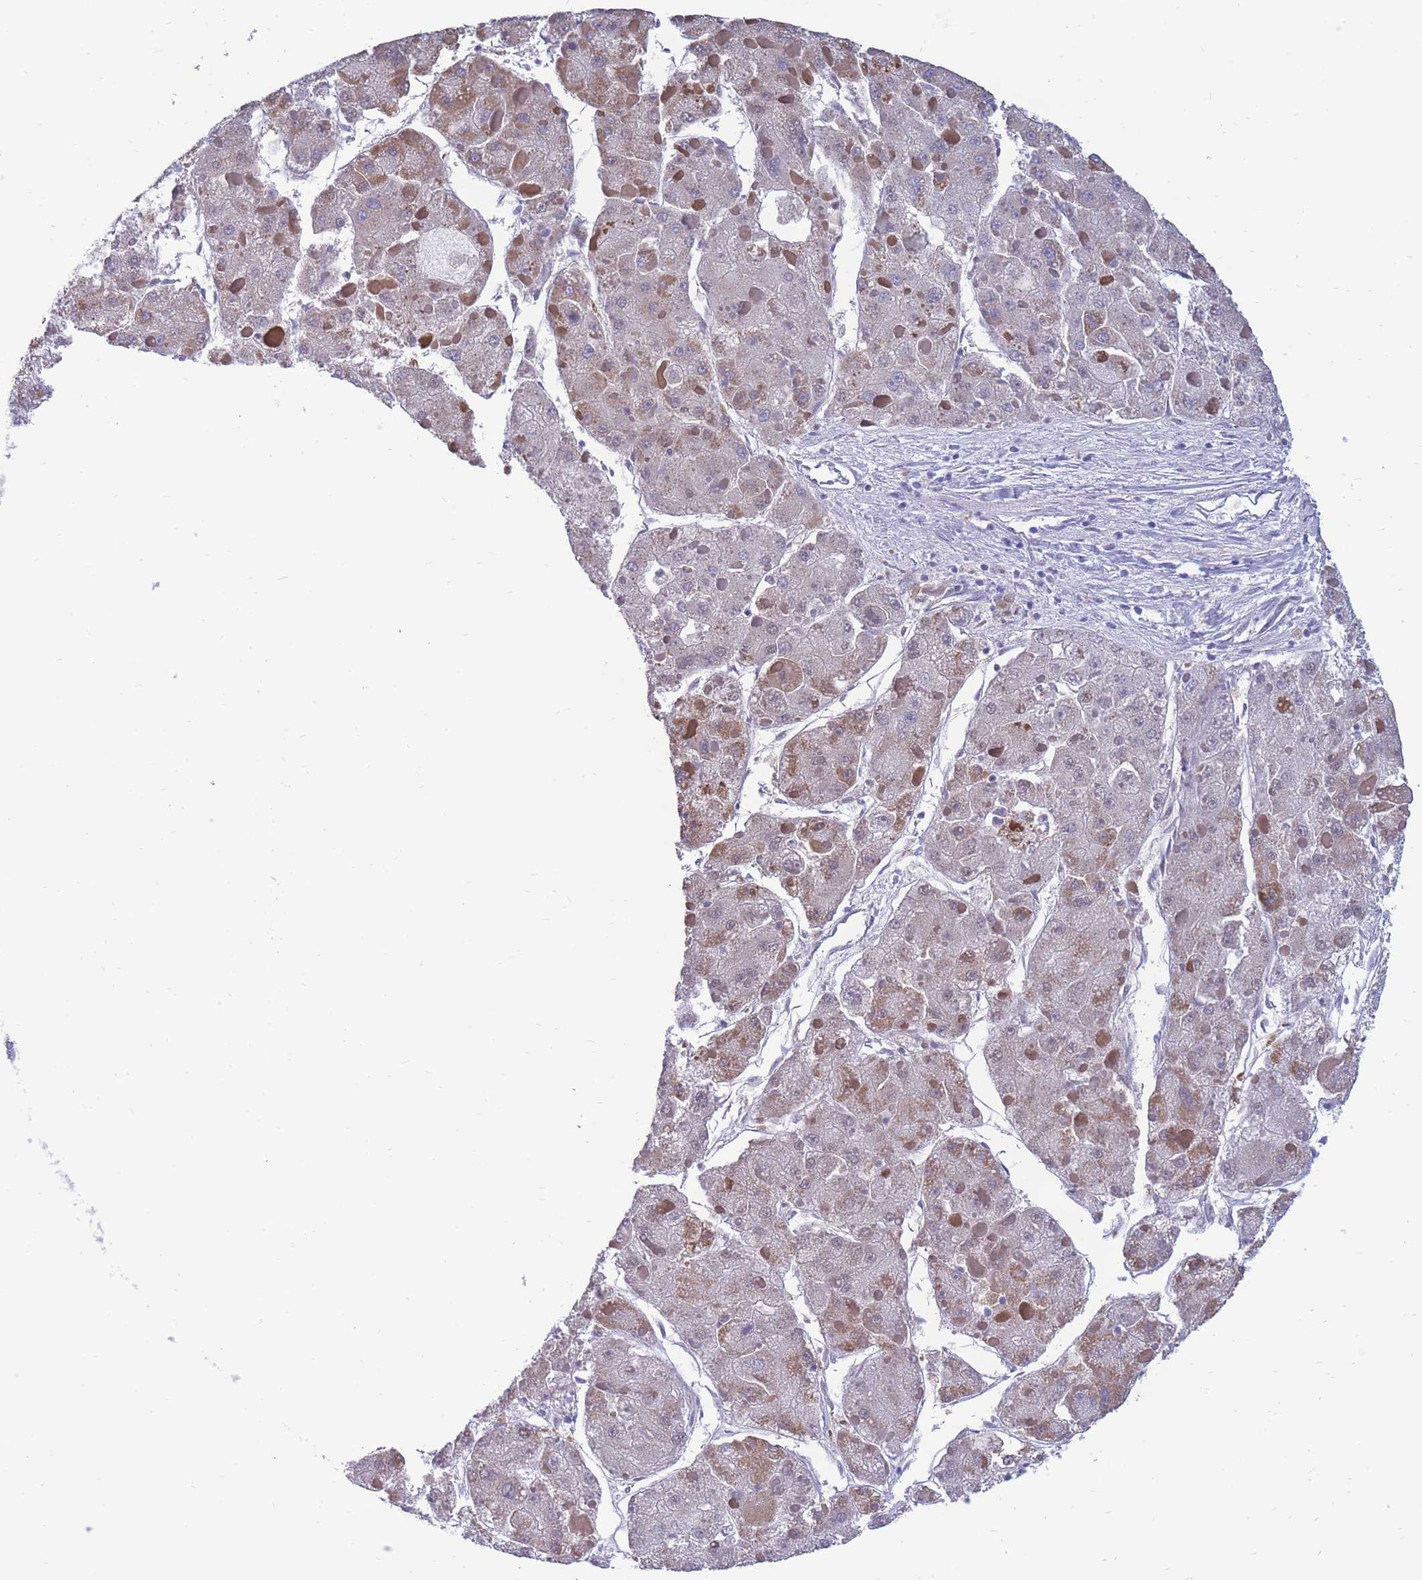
{"staining": {"intensity": "weak", "quantity": "25%-75%", "location": "cytoplasmic/membranous"}, "tissue": "liver cancer", "cell_type": "Tumor cells", "image_type": "cancer", "snomed": [{"axis": "morphology", "description": "Carcinoma, Hepatocellular, NOS"}, {"axis": "topography", "description": "Liver"}], "caption": "Protein analysis of liver cancer (hepatocellular carcinoma) tissue demonstrates weak cytoplasmic/membranous positivity in about 25%-75% of tumor cells.", "gene": "INTS2", "patient": {"sex": "female", "age": 73}}